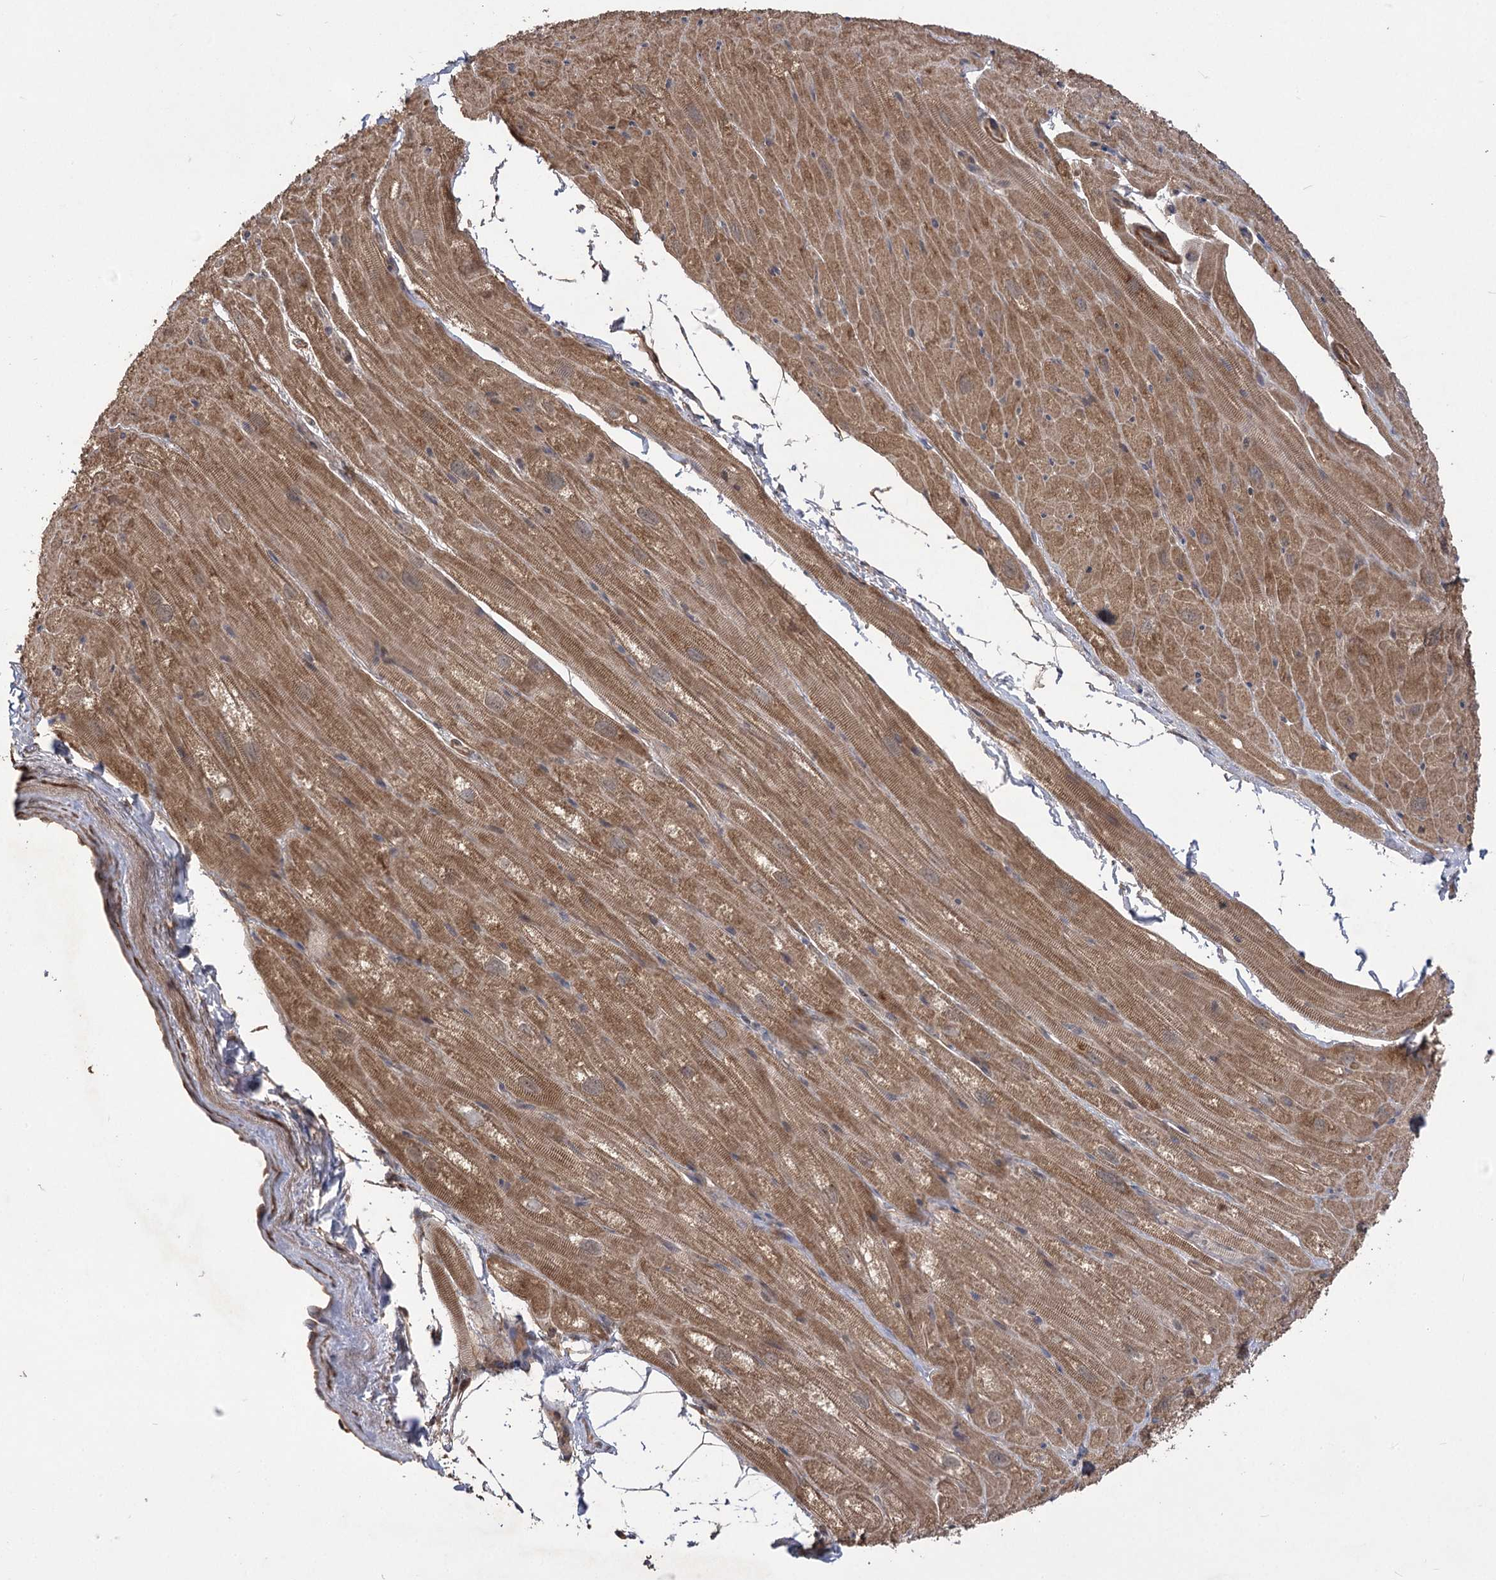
{"staining": {"intensity": "moderate", "quantity": ">75%", "location": "cytoplasmic/membranous"}, "tissue": "heart muscle", "cell_type": "Cardiomyocytes", "image_type": "normal", "snomed": [{"axis": "morphology", "description": "Normal tissue, NOS"}, {"axis": "topography", "description": "Heart"}], "caption": "Heart muscle stained with a brown dye shows moderate cytoplasmic/membranous positive staining in about >75% of cardiomyocytes.", "gene": "TENM2", "patient": {"sex": "male", "age": 50}}